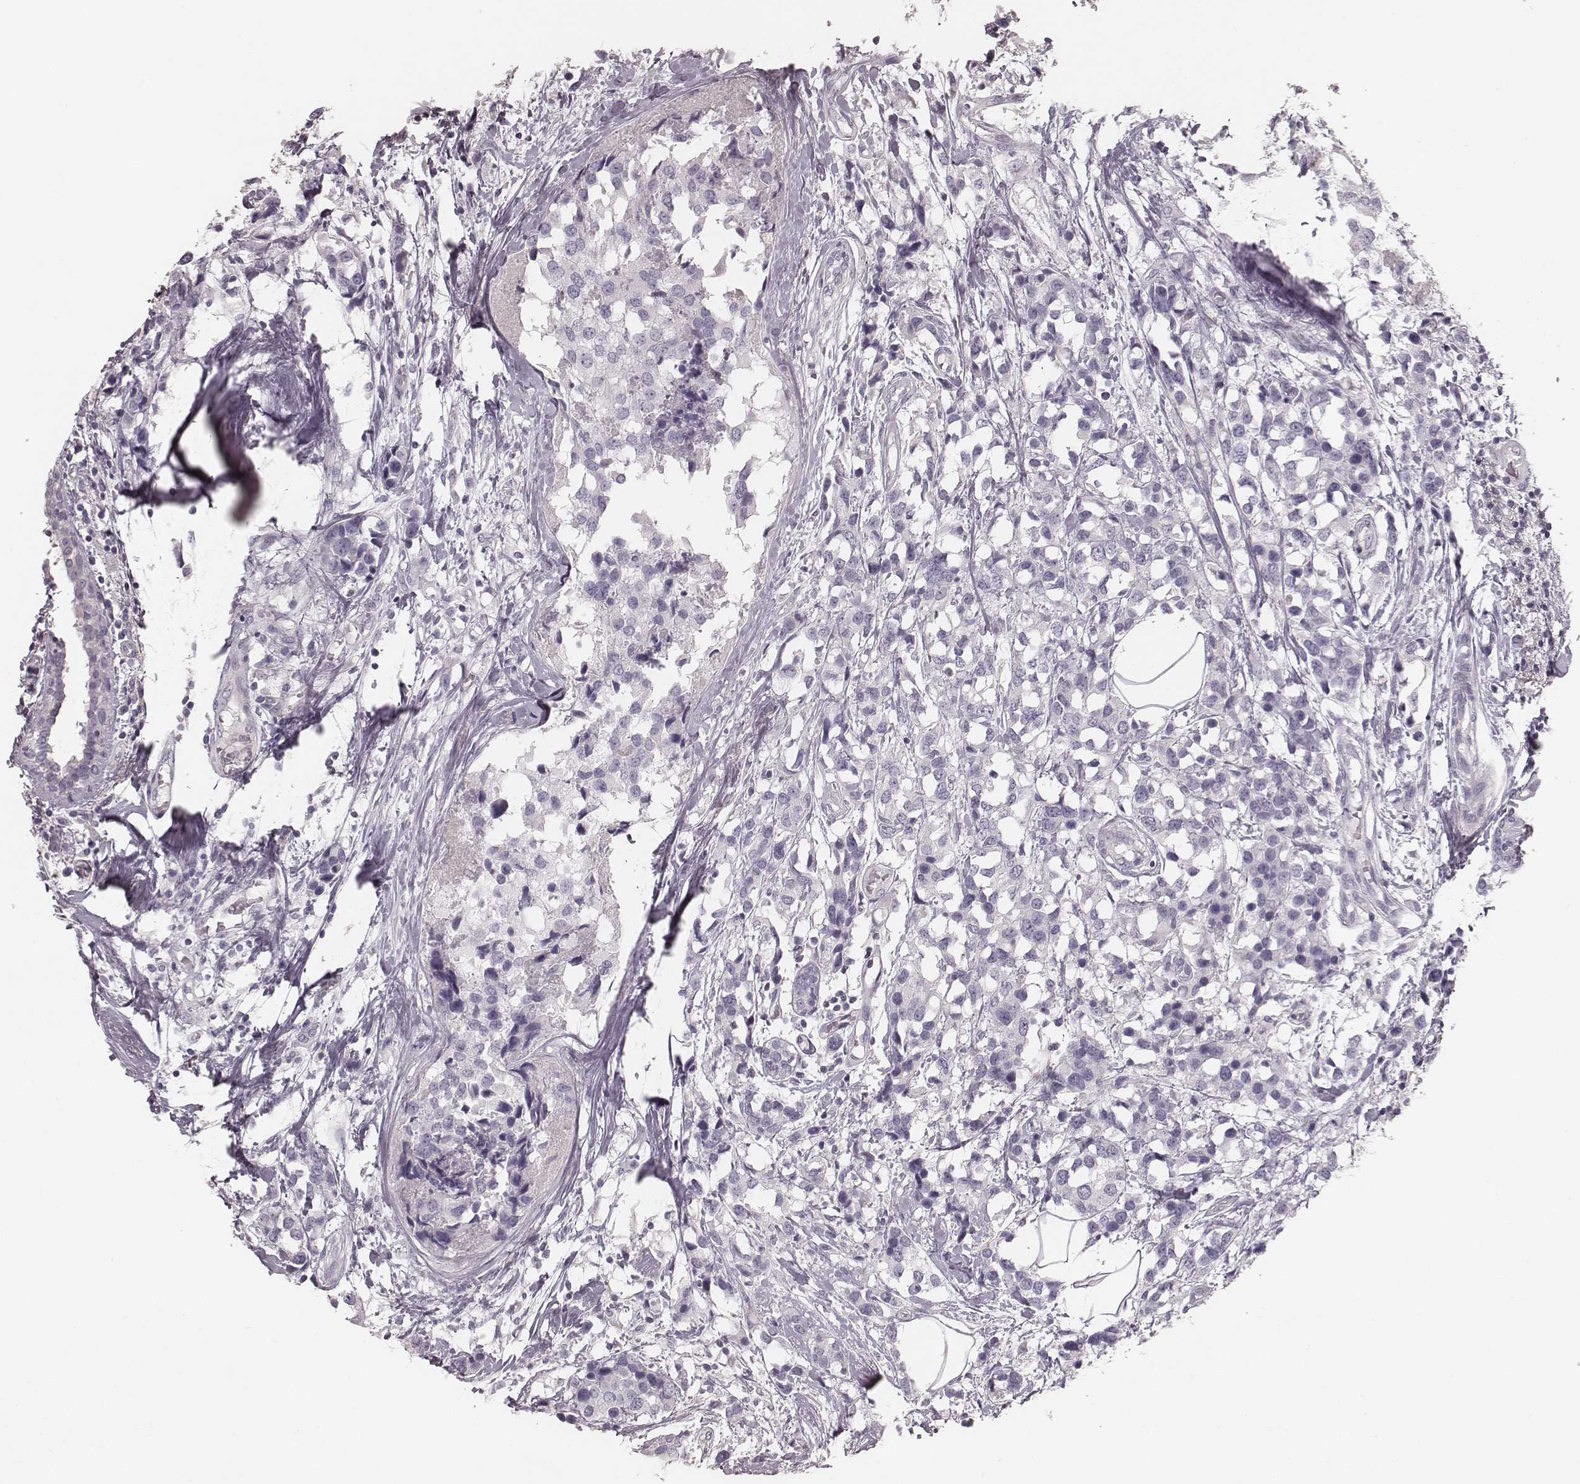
{"staining": {"intensity": "negative", "quantity": "none", "location": "none"}, "tissue": "breast cancer", "cell_type": "Tumor cells", "image_type": "cancer", "snomed": [{"axis": "morphology", "description": "Lobular carcinoma"}, {"axis": "topography", "description": "Breast"}], "caption": "There is no significant staining in tumor cells of breast cancer (lobular carcinoma).", "gene": "ZP4", "patient": {"sex": "female", "age": 59}}